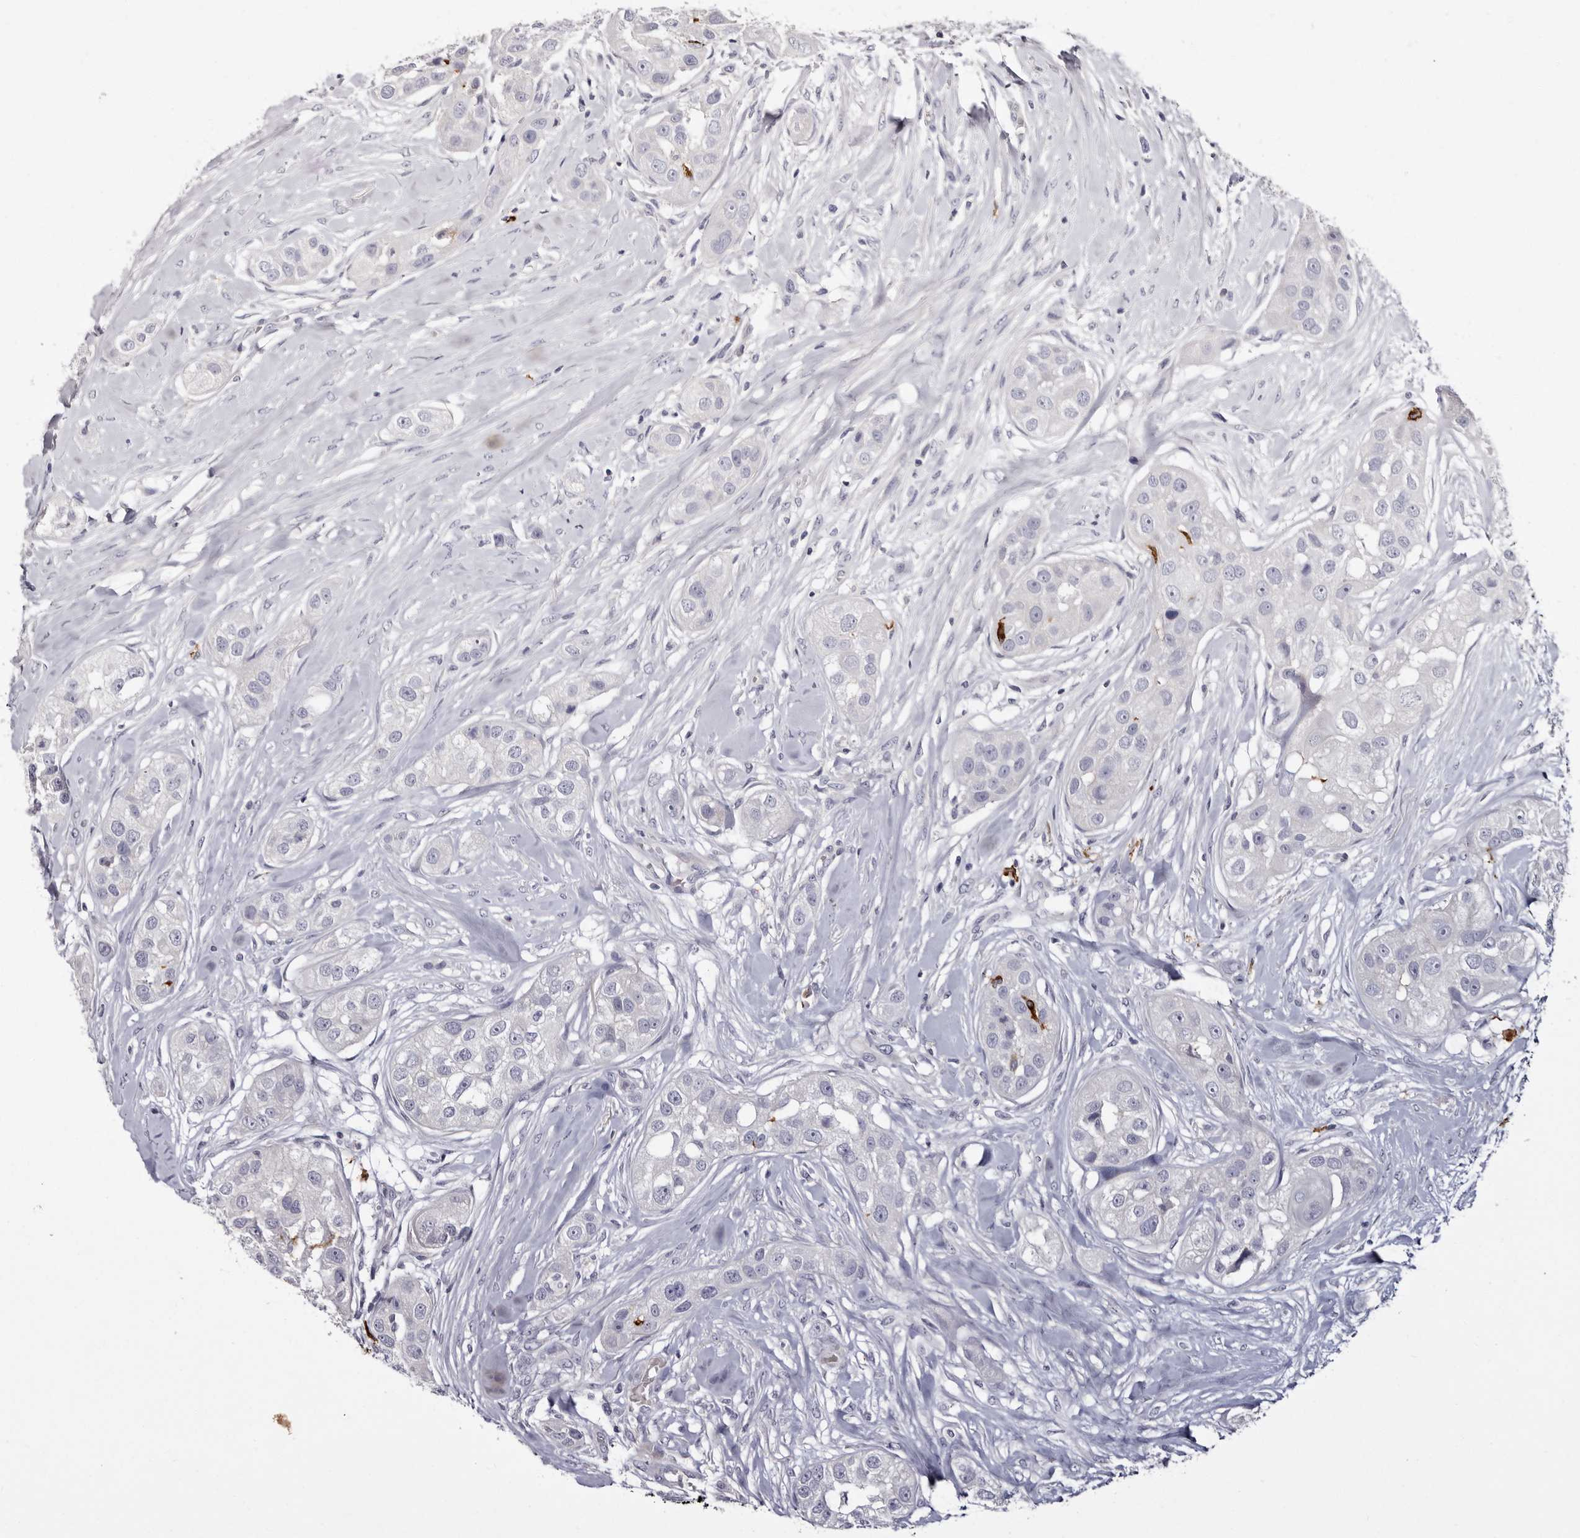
{"staining": {"intensity": "negative", "quantity": "none", "location": "none"}, "tissue": "head and neck cancer", "cell_type": "Tumor cells", "image_type": "cancer", "snomed": [{"axis": "morphology", "description": "Normal tissue, NOS"}, {"axis": "morphology", "description": "Squamous cell carcinoma, NOS"}, {"axis": "topography", "description": "Skeletal muscle"}, {"axis": "topography", "description": "Head-Neck"}], "caption": "Immunohistochemistry micrograph of head and neck cancer stained for a protein (brown), which shows no expression in tumor cells.", "gene": "S1PR5", "patient": {"sex": "male", "age": 51}}